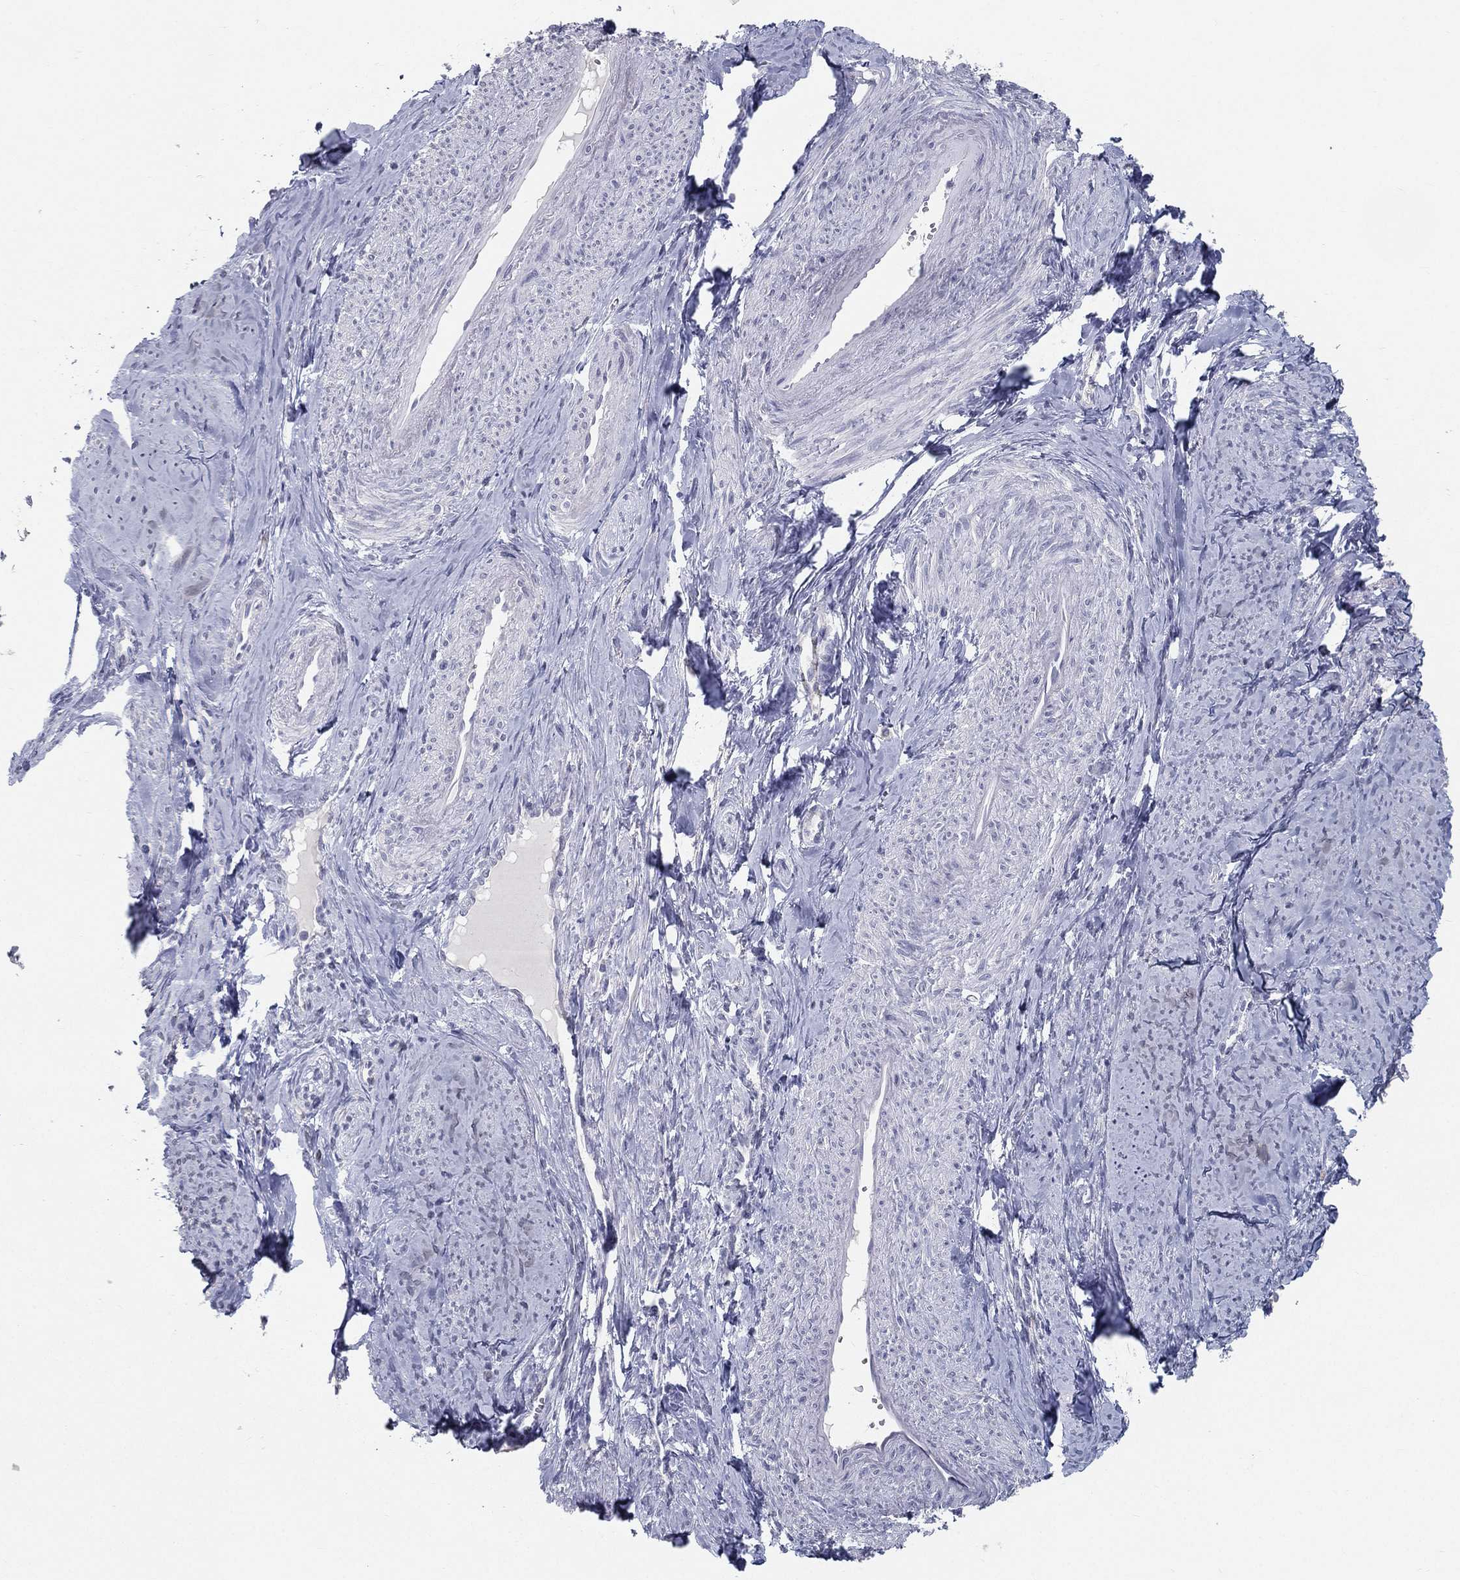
{"staining": {"intensity": "negative", "quantity": "none", "location": "none"}, "tissue": "smooth muscle", "cell_type": "Smooth muscle cells", "image_type": "normal", "snomed": [{"axis": "morphology", "description": "Normal tissue, NOS"}, {"axis": "topography", "description": "Smooth muscle"}], "caption": "An image of smooth muscle stained for a protein reveals no brown staining in smooth muscle cells.", "gene": "ACE2", "patient": {"sex": "female", "age": 48}}